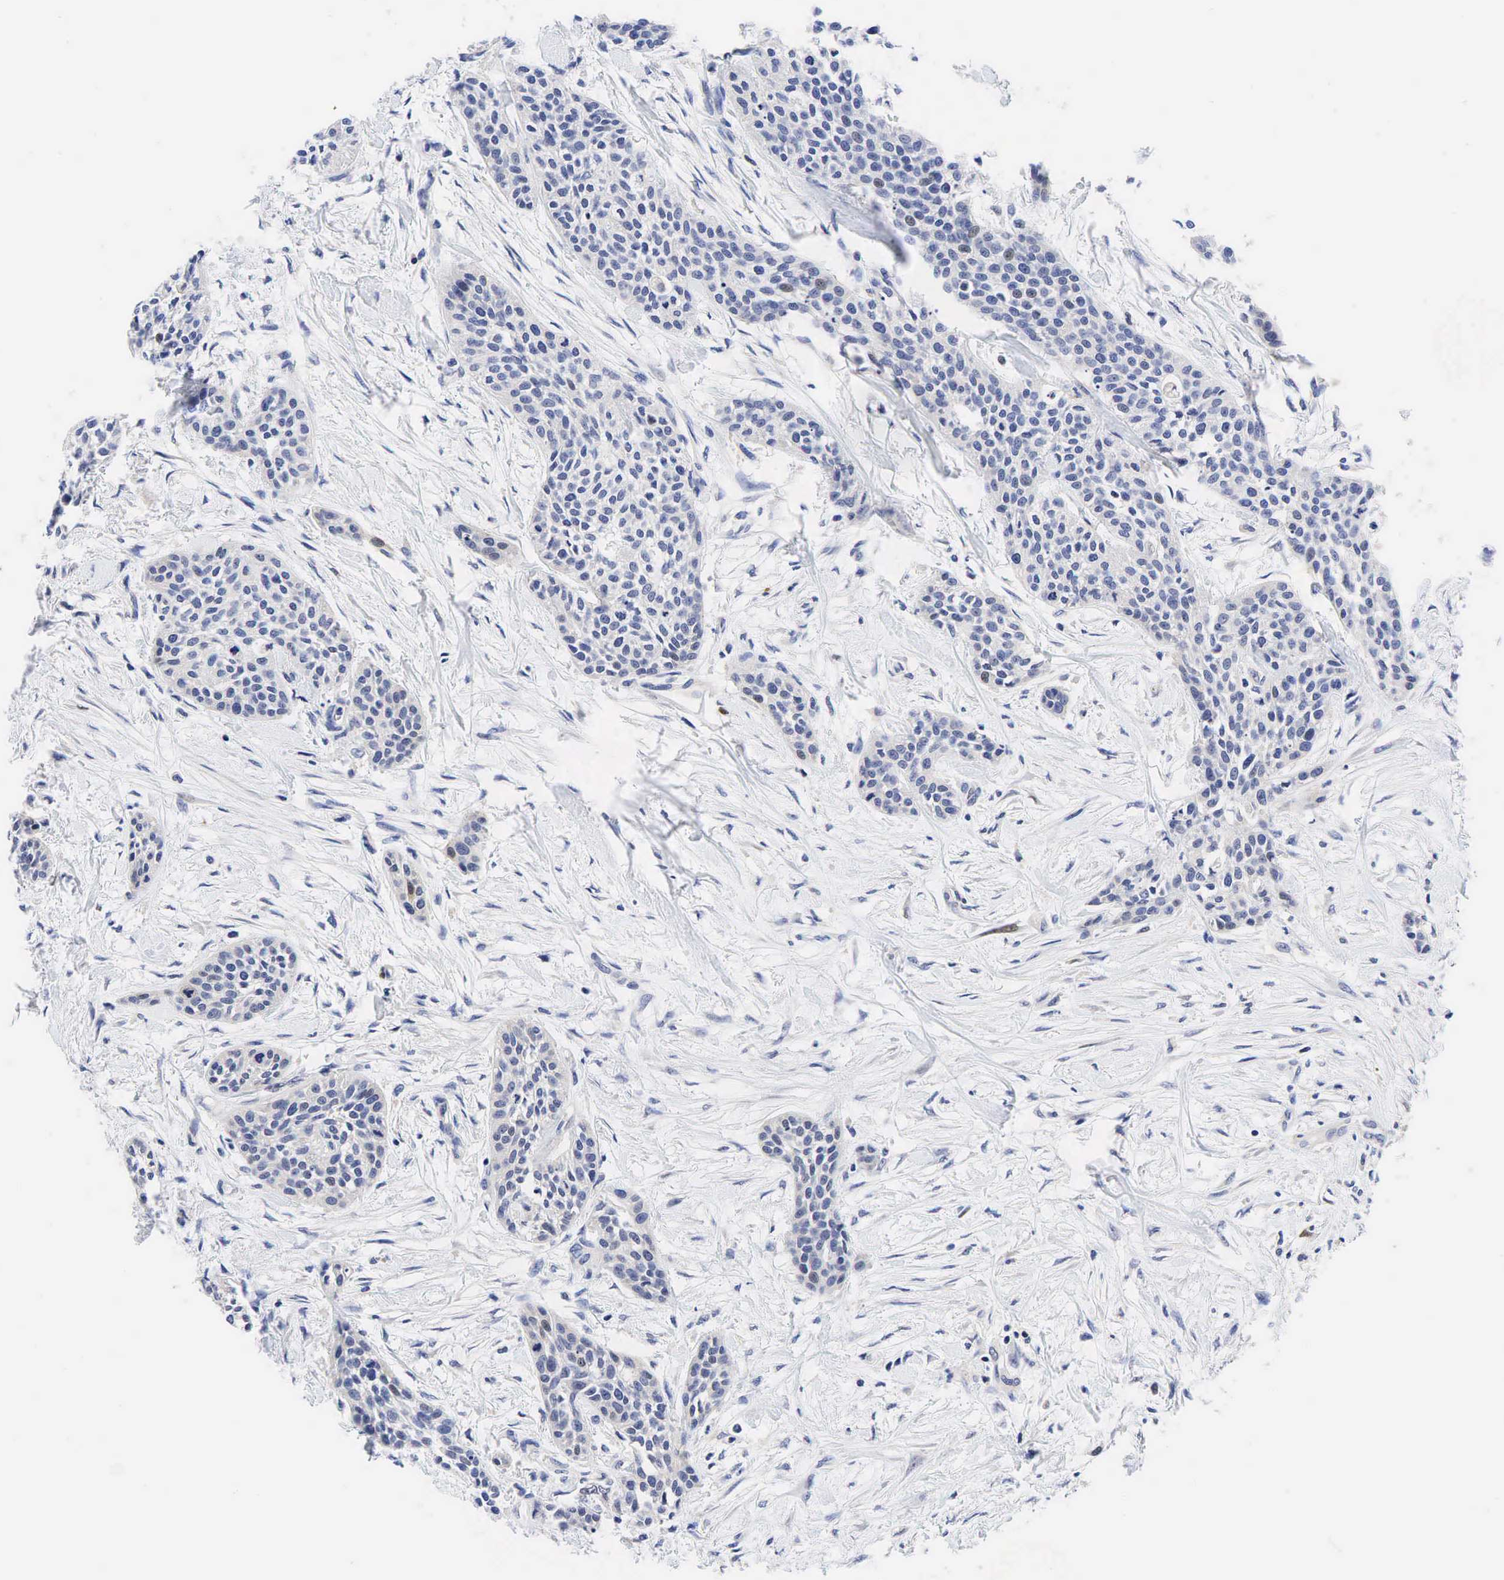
{"staining": {"intensity": "negative", "quantity": "none", "location": "none"}, "tissue": "urothelial cancer", "cell_type": "Tumor cells", "image_type": "cancer", "snomed": [{"axis": "morphology", "description": "Urothelial carcinoma, High grade"}, {"axis": "topography", "description": "Urinary bladder"}], "caption": "High magnification brightfield microscopy of urothelial carcinoma (high-grade) stained with DAB (3,3'-diaminobenzidine) (brown) and counterstained with hematoxylin (blue): tumor cells show no significant staining.", "gene": "CCND1", "patient": {"sex": "male", "age": 56}}